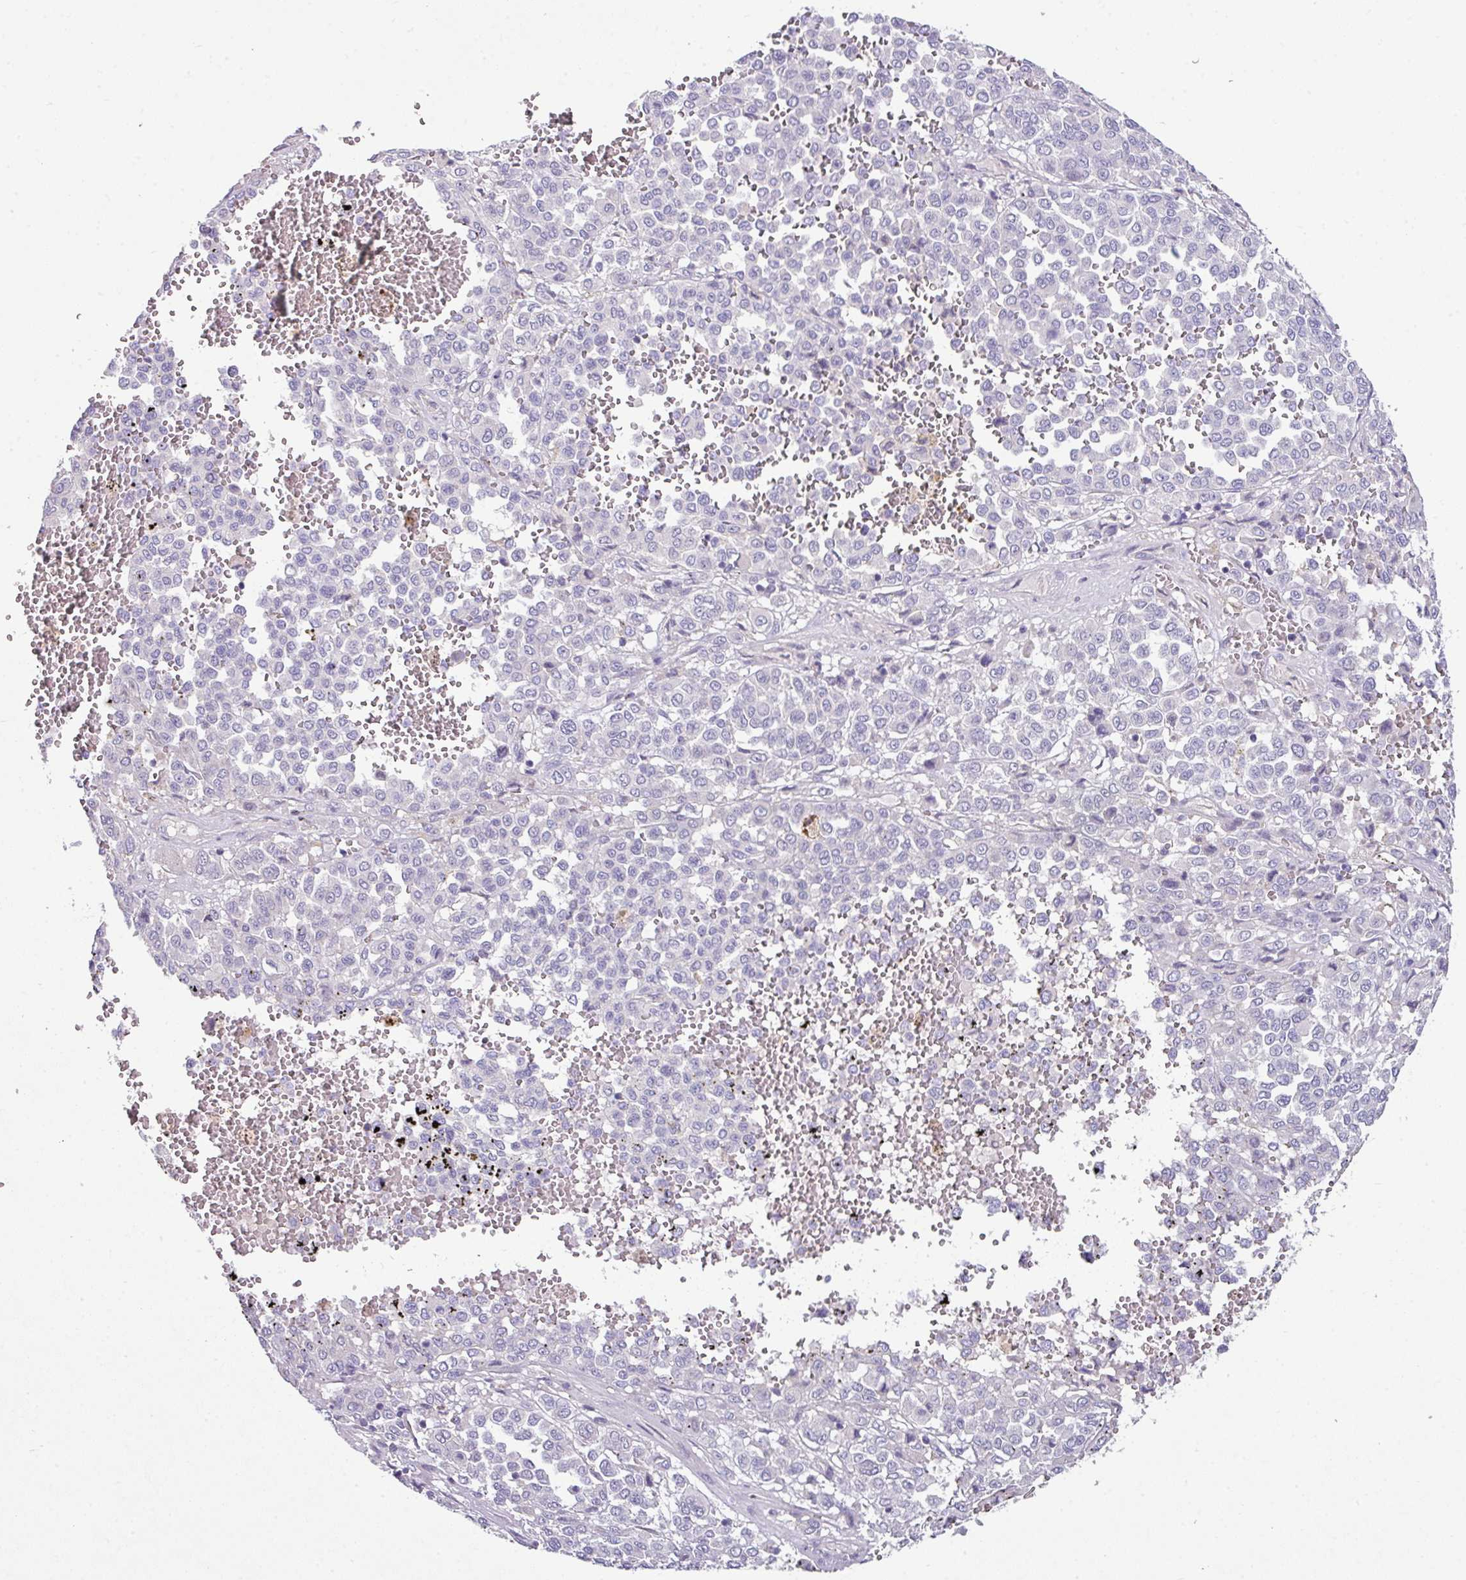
{"staining": {"intensity": "negative", "quantity": "none", "location": "none"}, "tissue": "melanoma", "cell_type": "Tumor cells", "image_type": "cancer", "snomed": [{"axis": "morphology", "description": "Malignant melanoma, Metastatic site"}, {"axis": "topography", "description": "Pancreas"}], "caption": "High power microscopy image of an immunohistochemistry image of malignant melanoma (metastatic site), revealing no significant positivity in tumor cells.", "gene": "SLAMF6", "patient": {"sex": "female", "age": 30}}